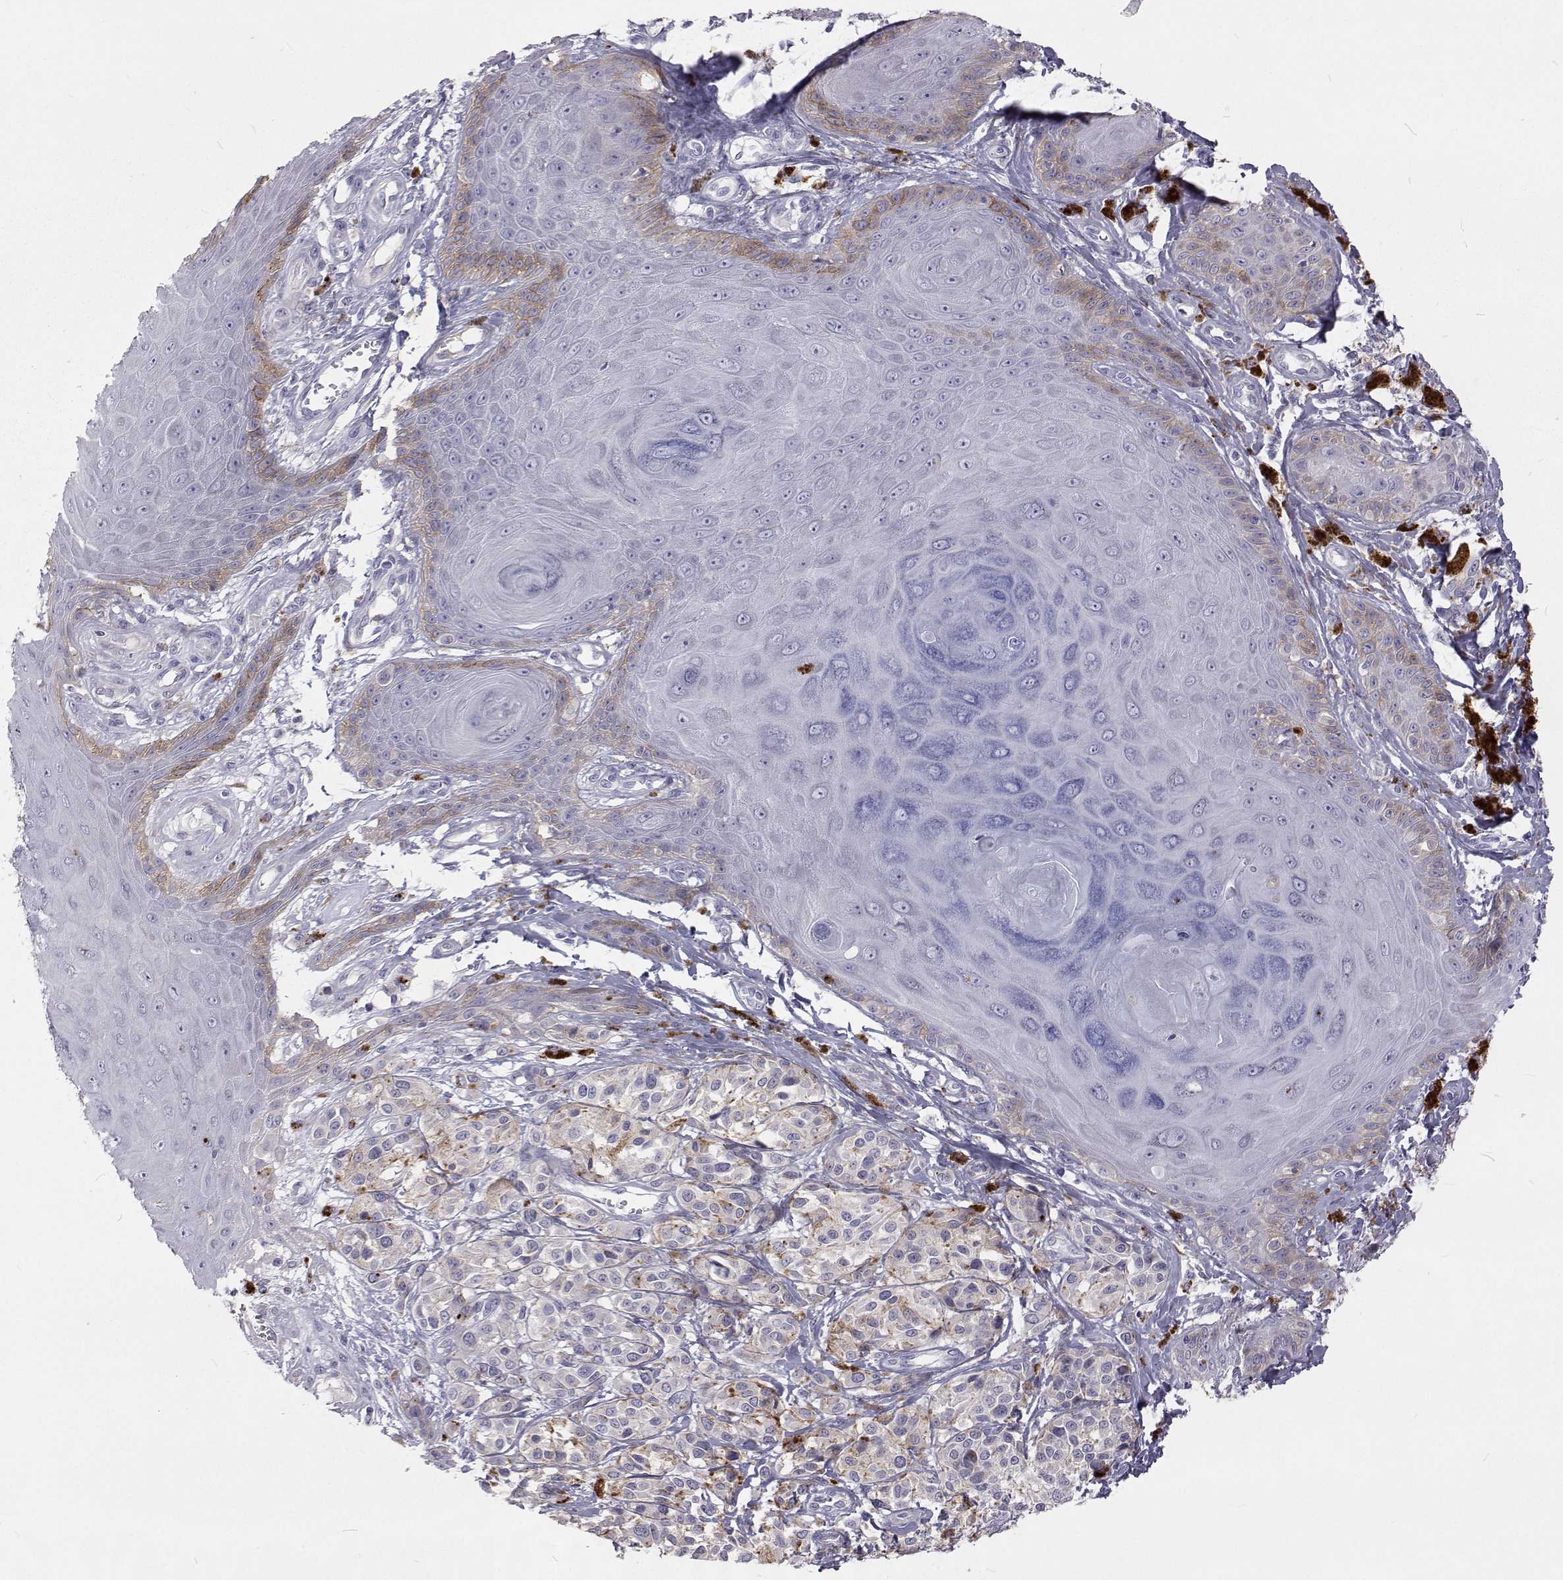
{"staining": {"intensity": "negative", "quantity": "none", "location": "none"}, "tissue": "melanoma", "cell_type": "Tumor cells", "image_type": "cancer", "snomed": [{"axis": "morphology", "description": "Malignant melanoma, NOS"}, {"axis": "topography", "description": "Skin"}], "caption": "Immunohistochemical staining of human melanoma exhibits no significant staining in tumor cells.", "gene": "NPR3", "patient": {"sex": "female", "age": 80}}